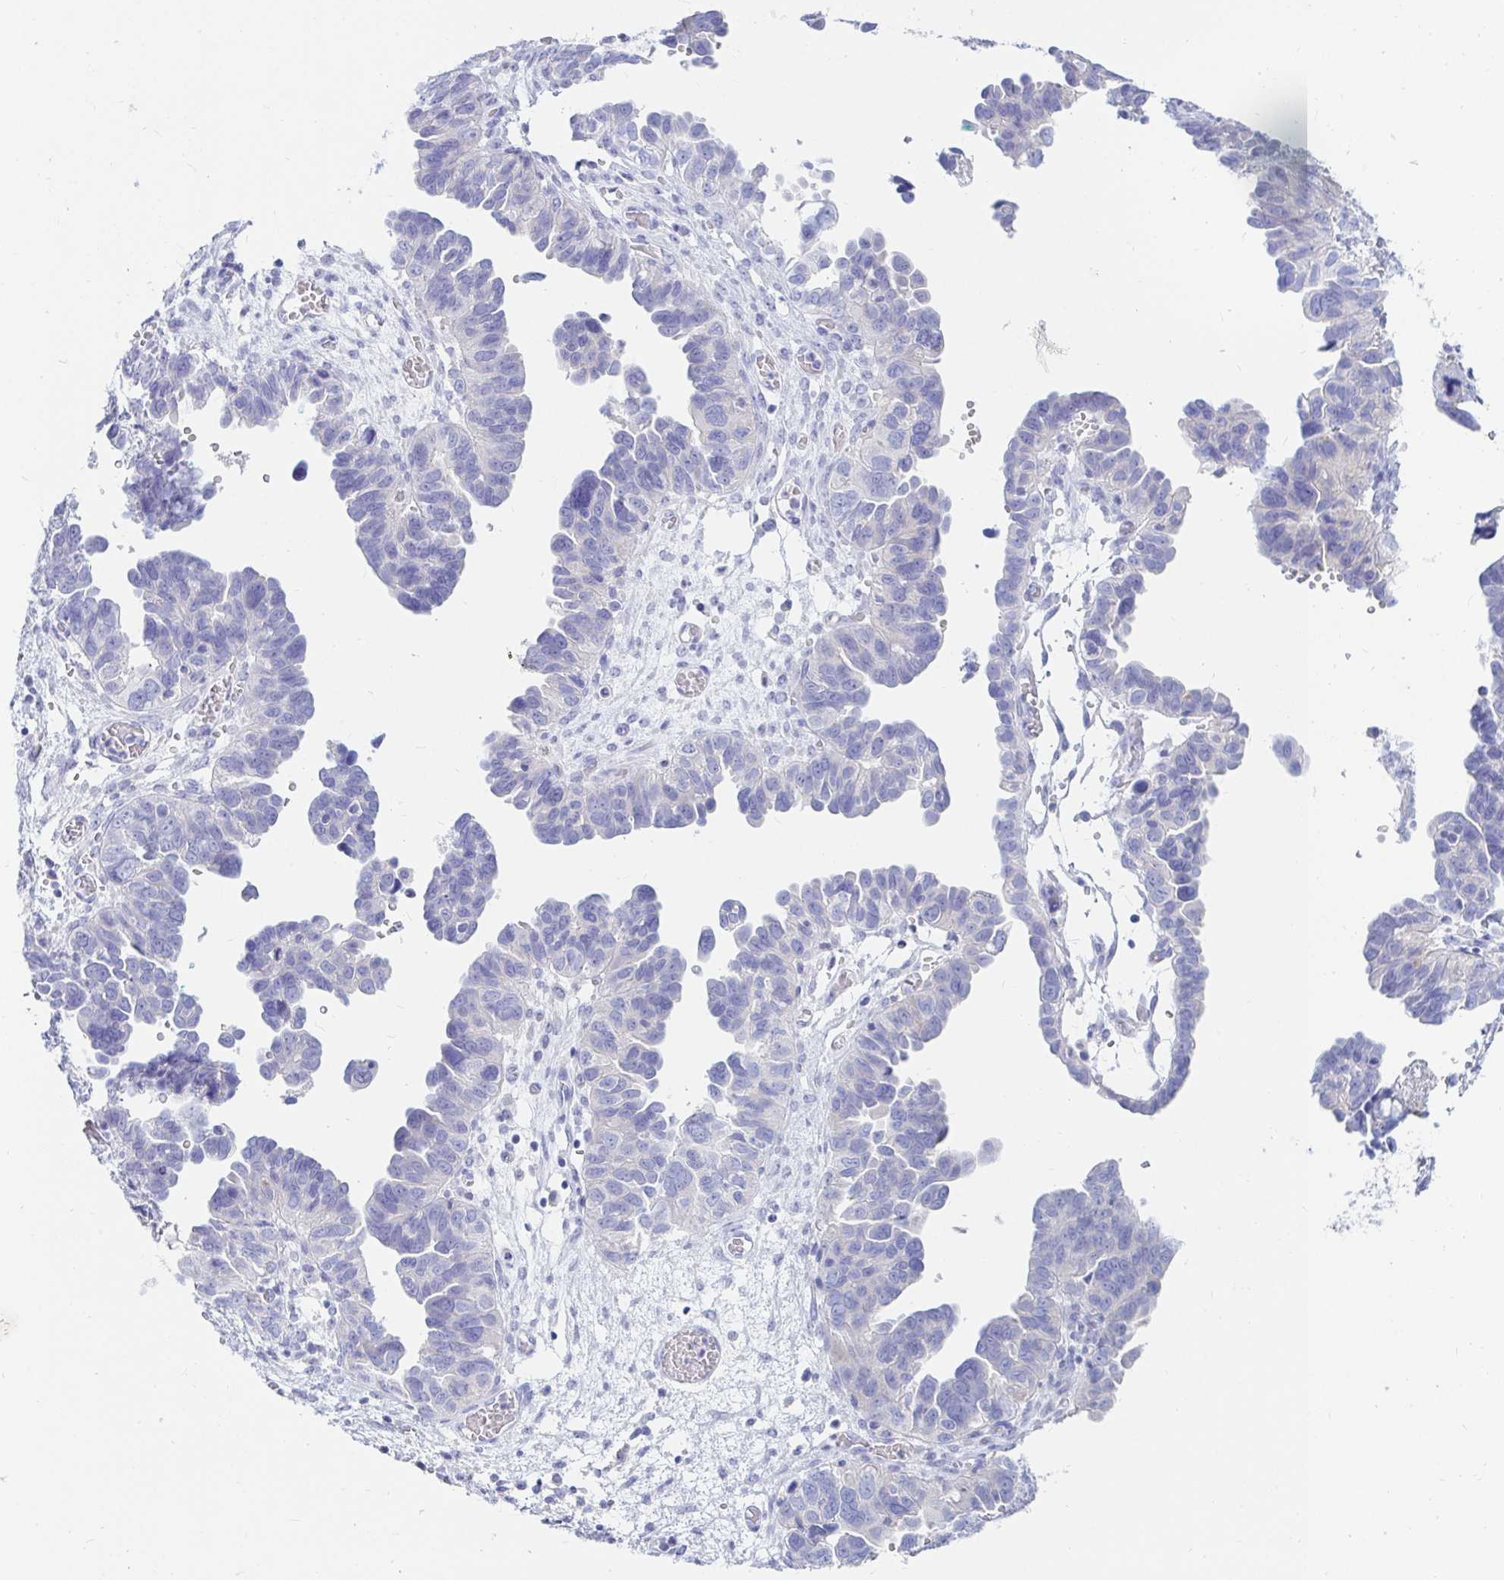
{"staining": {"intensity": "negative", "quantity": "none", "location": "none"}, "tissue": "ovarian cancer", "cell_type": "Tumor cells", "image_type": "cancer", "snomed": [{"axis": "morphology", "description": "Cystadenocarcinoma, serous, NOS"}, {"axis": "topography", "description": "Ovary"}], "caption": "Immunohistochemical staining of human ovarian serous cystadenocarcinoma reveals no significant staining in tumor cells.", "gene": "NR2E1", "patient": {"sex": "female", "age": 64}}